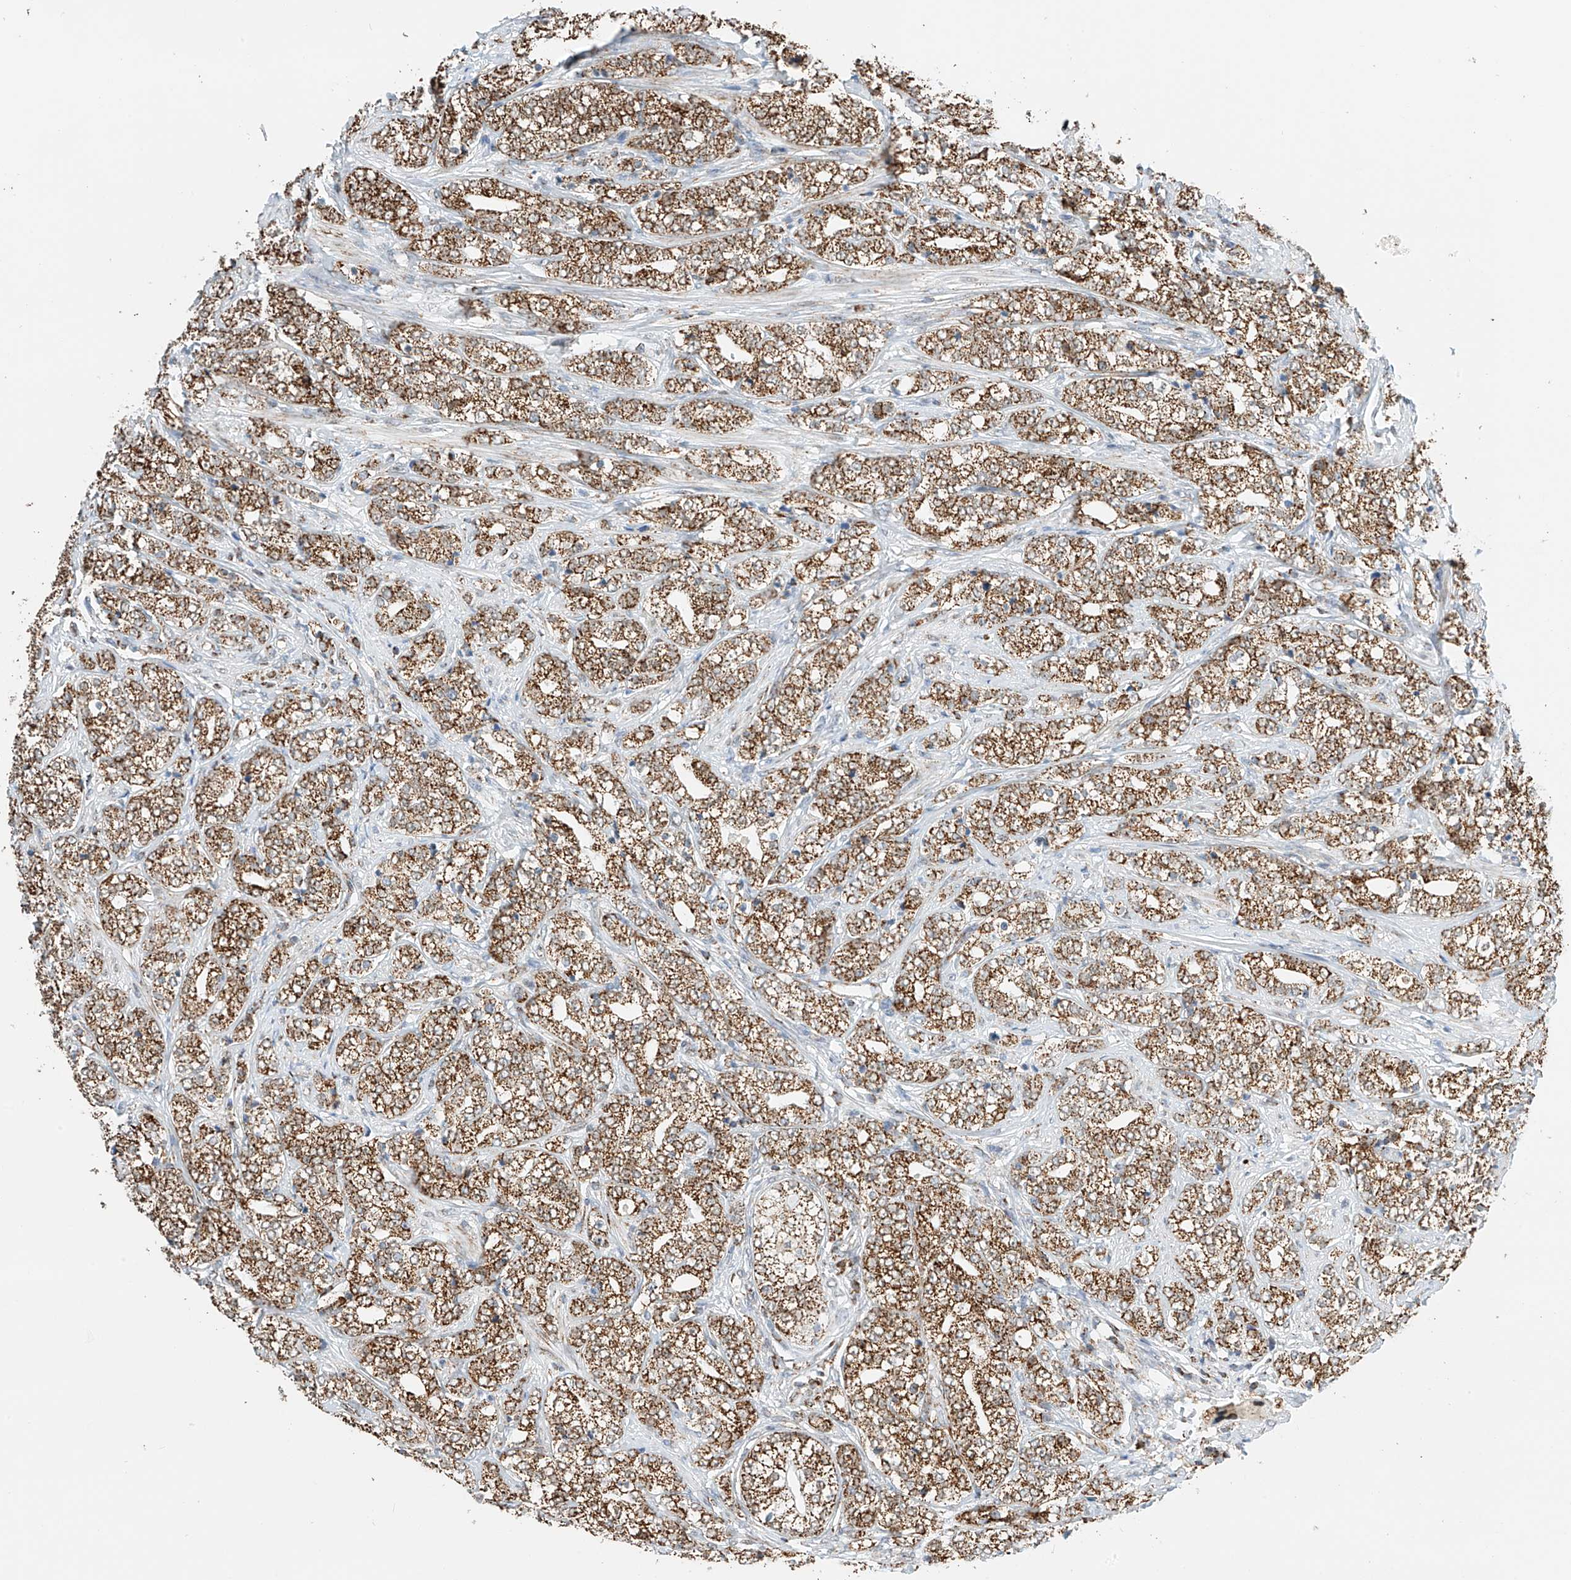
{"staining": {"intensity": "moderate", "quantity": ">75%", "location": "cytoplasmic/membranous"}, "tissue": "prostate cancer", "cell_type": "Tumor cells", "image_type": "cancer", "snomed": [{"axis": "morphology", "description": "Adenocarcinoma, High grade"}, {"axis": "topography", "description": "Prostate"}], "caption": "IHC staining of prostate cancer (high-grade adenocarcinoma), which displays medium levels of moderate cytoplasmic/membranous staining in about >75% of tumor cells indicating moderate cytoplasmic/membranous protein expression. The staining was performed using DAB (3,3'-diaminobenzidine) (brown) for protein detection and nuclei were counterstained in hematoxylin (blue).", "gene": "PPA2", "patient": {"sex": "male", "age": 69}}